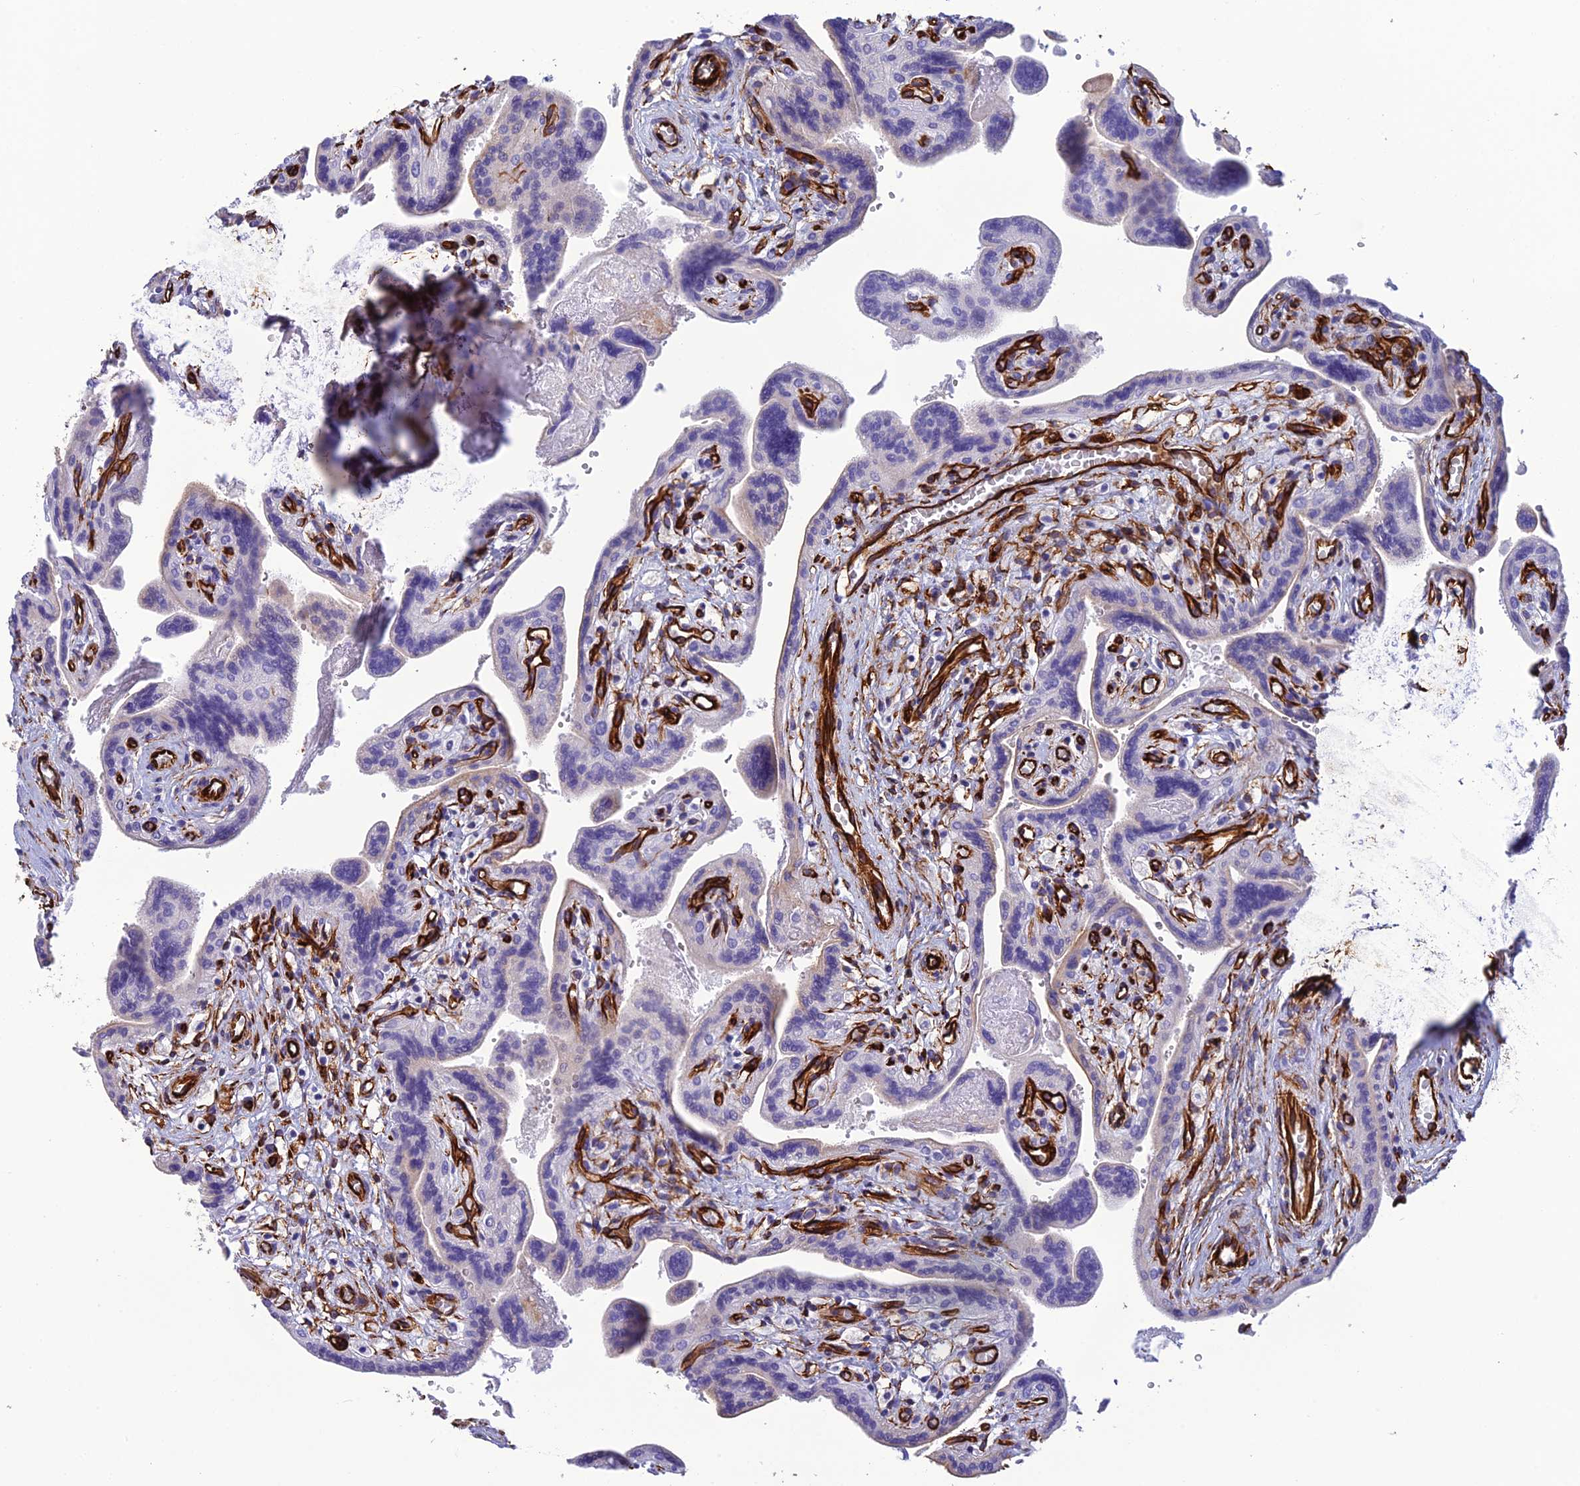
{"staining": {"intensity": "negative", "quantity": "none", "location": "none"}, "tissue": "placenta", "cell_type": "Trophoblastic cells", "image_type": "normal", "snomed": [{"axis": "morphology", "description": "Normal tissue, NOS"}, {"axis": "topography", "description": "Placenta"}], "caption": "This is an immunohistochemistry (IHC) micrograph of normal placenta. There is no positivity in trophoblastic cells.", "gene": "FBXL20", "patient": {"sex": "female", "age": 37}}